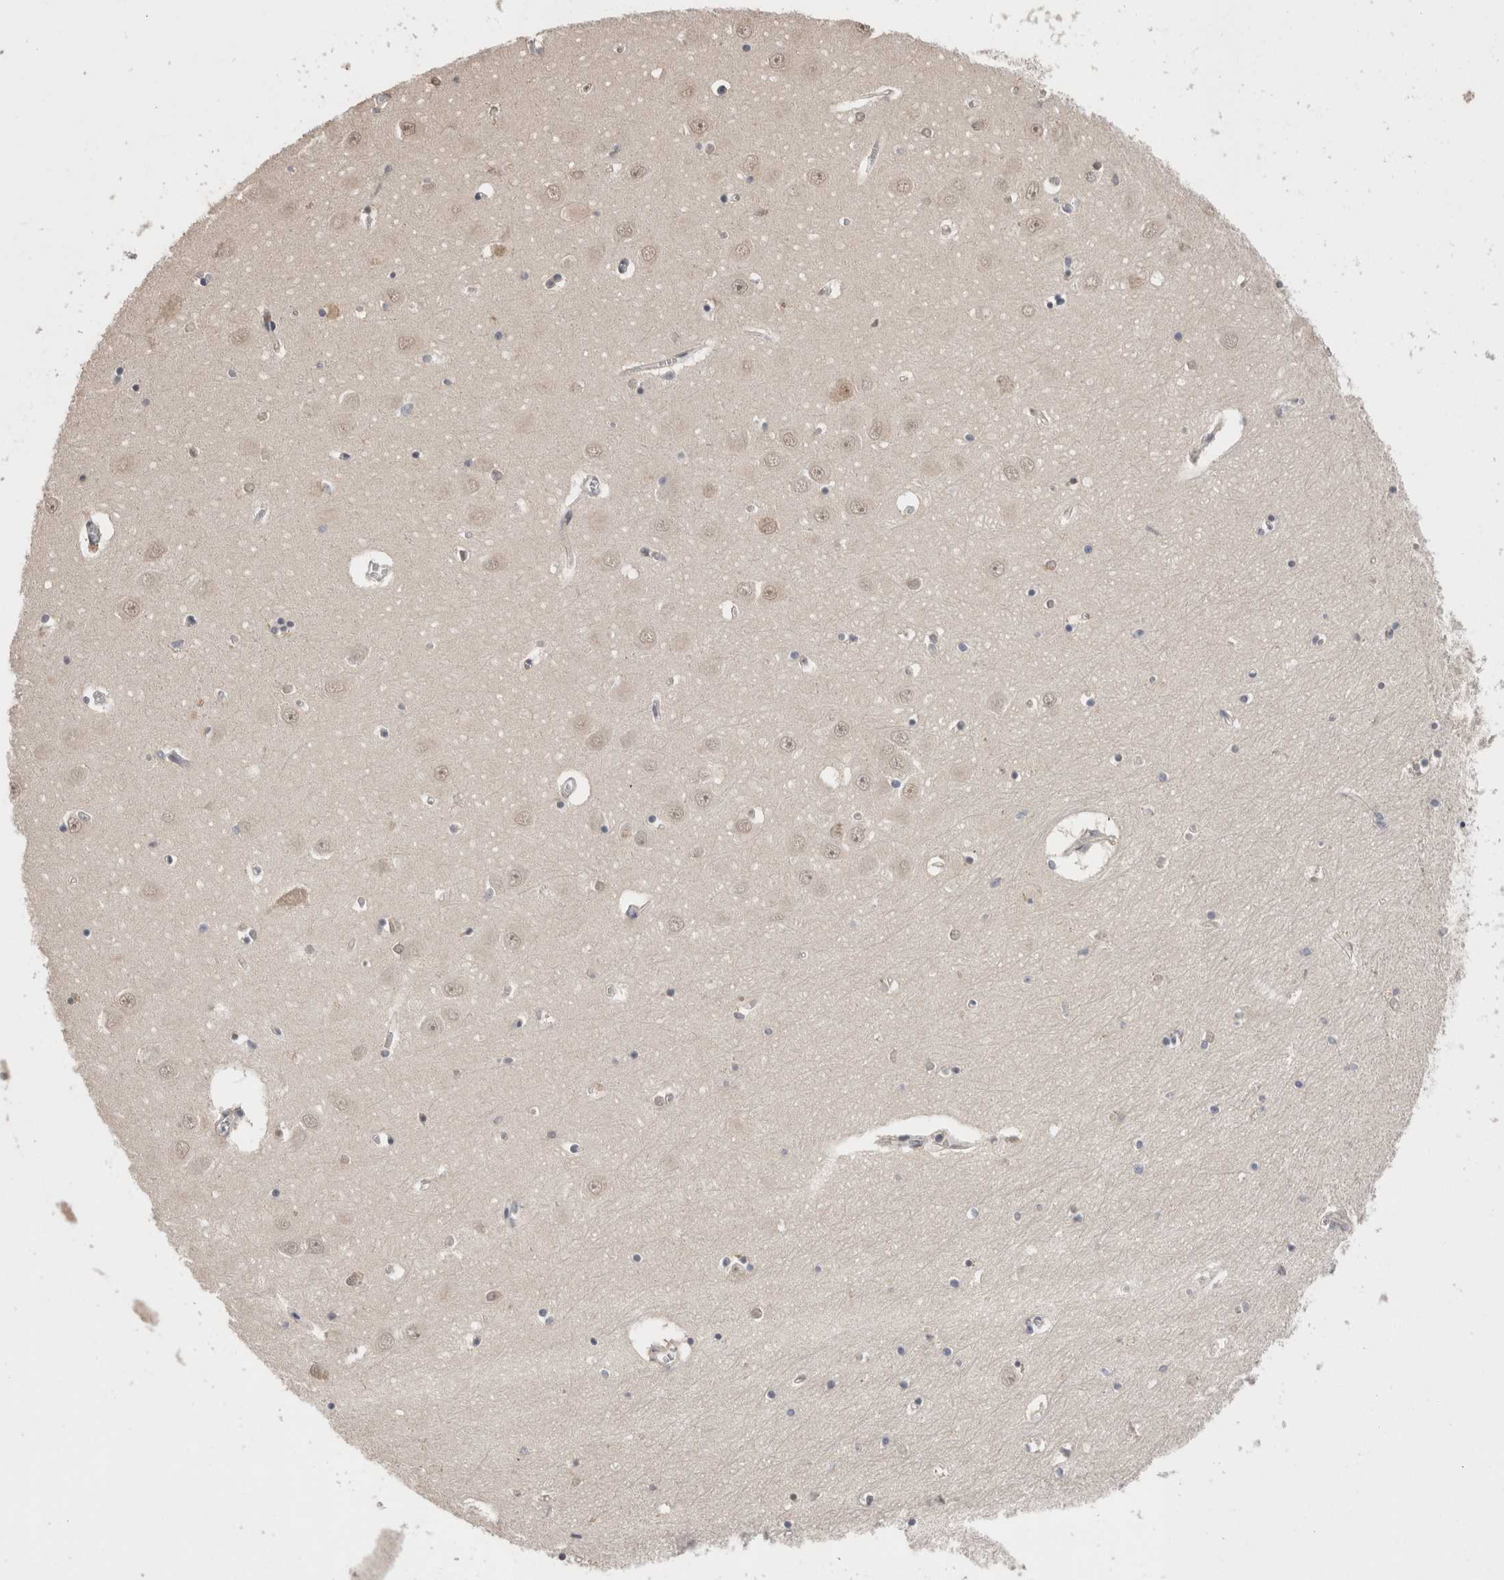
{"staining": {"intensity": "negative", "quantity": "none", "location": "none"}, "tissue": "hippocampus", "cell_type": "Glial cells", "image_type": "normal", "snomed": [{"axis": "morphology", "description": "Normal tissue, NOS"}, {"axis": "topography", "description": "Hippocampus"}], "caption": "The immunohistochemistry (IHC) micrograph has no significant staining in glial cells of hippocampus.", "gene": "CRYBG1", "patient": {"sex": "male", "age": 70}}